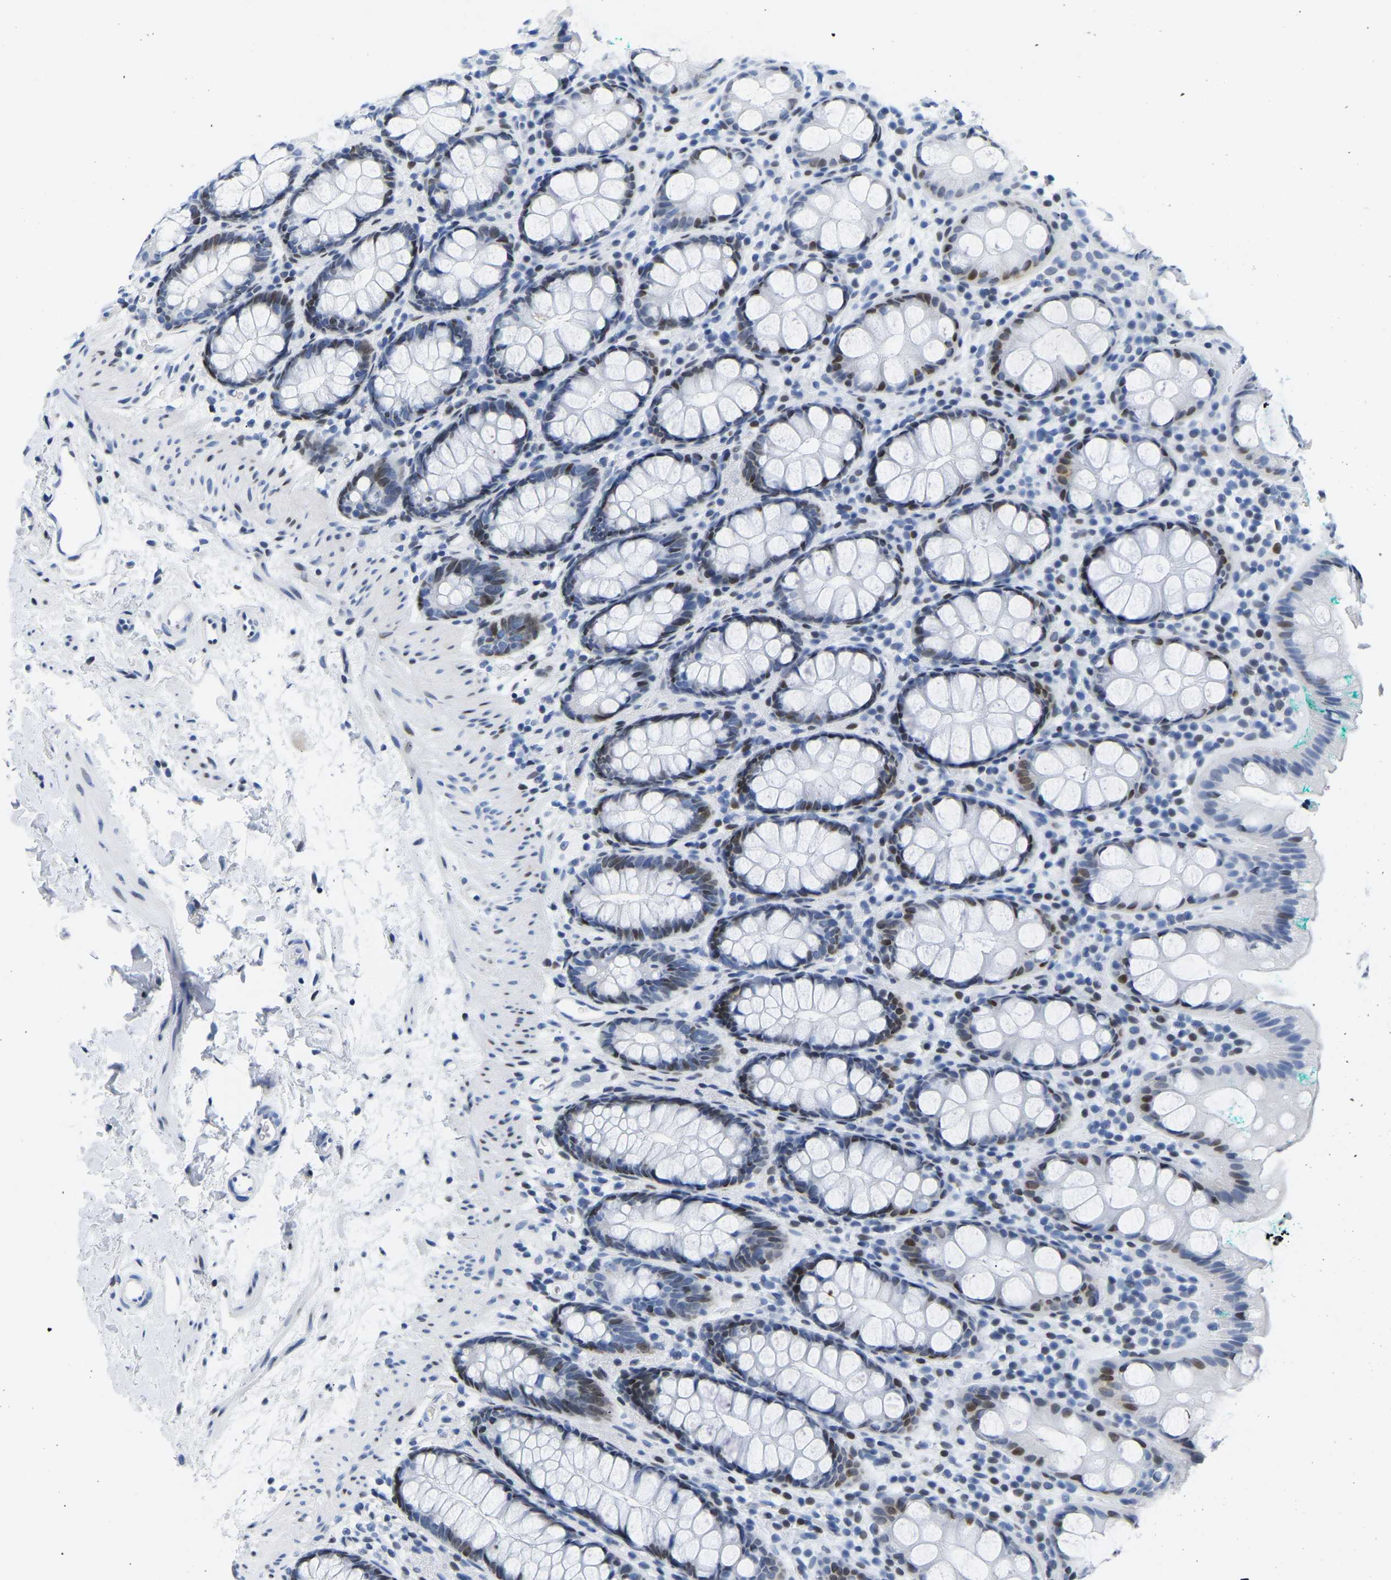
{"staining": {"intensity": "weak", "quantity": "25%-75%", "location": "nuclear"}, "tissue": "rectum", "cell_type": "Glandular cells", "image_type": "normal", "snomed": [{"axis": "morphology", "description": "Normal tissue, NOS"}, {"axis": "topography", "description": "Rectum"}], "caption": "Weak nuclear staining is seen in about 25%-75% of glandular cells in unremarkable rectum.", "gene": "UPK3A", "patient": {"sex": "female", "age": 65}}